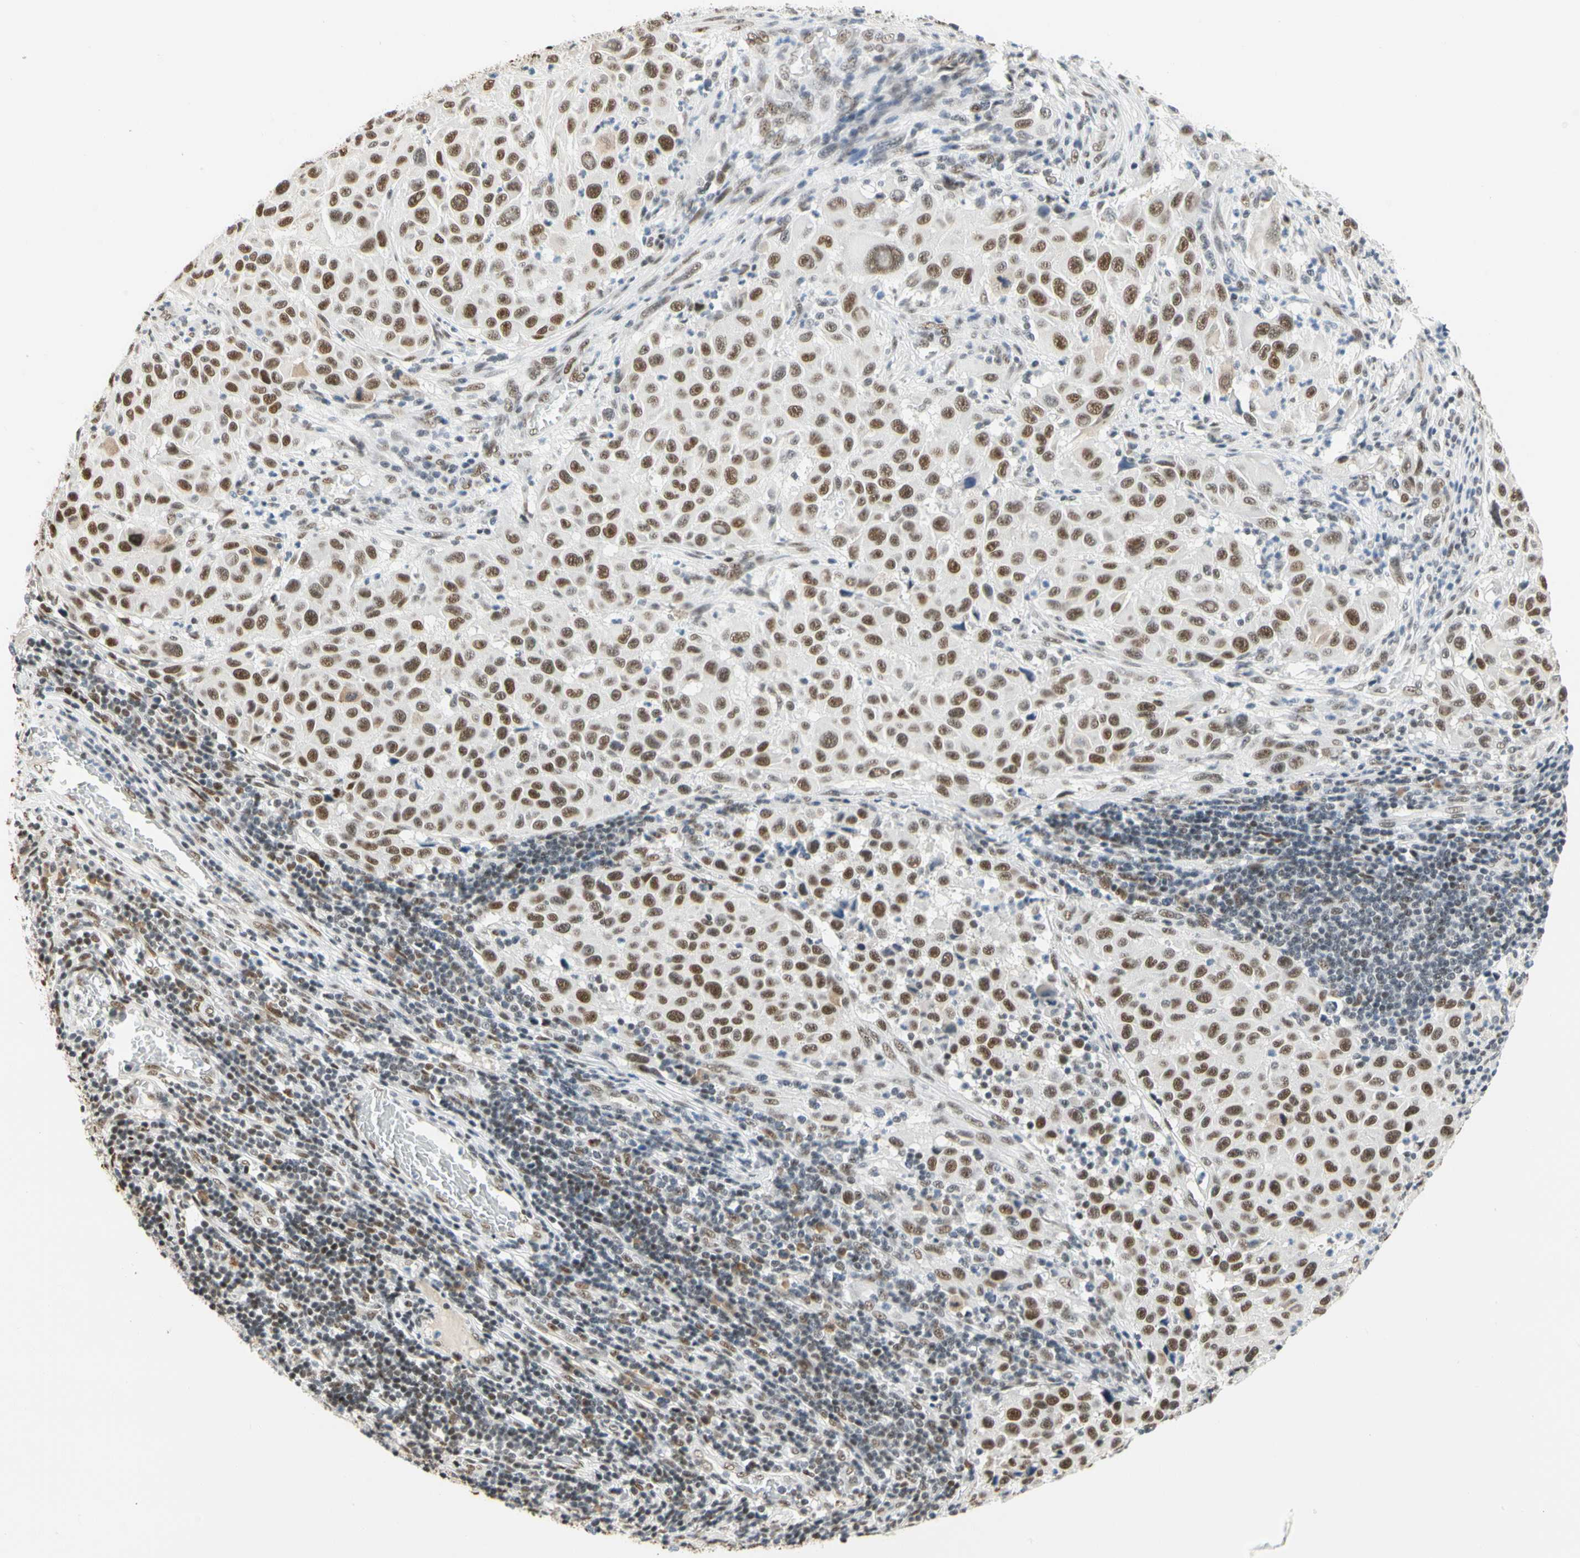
{"staining": {"intensity": "moderate", "quantity": ">75%", "location": "nuclear"}, "tissue": "melanoma", "cell_type": "Tumor cells", "image_type": "cancer", "snomed": [{"axis": "morphology", "description": "Malignant melanoma, Metastatic site"}, {"axis": "topography", "description": "Lymph node"}], "caption": "Immunohistochemistry (IHC) (DAB (3,3'-diaminobenzidine)) staining of human malignant melanoma (metastatic site) reveals moderate nuclear protein positivity in approximately >75% of tumor cells. The protein of interest is shown in brown color, while the nuclei are stained blue.", "gene": "ZSCAN16", "patient": {"sex": "male", "age": 61}}